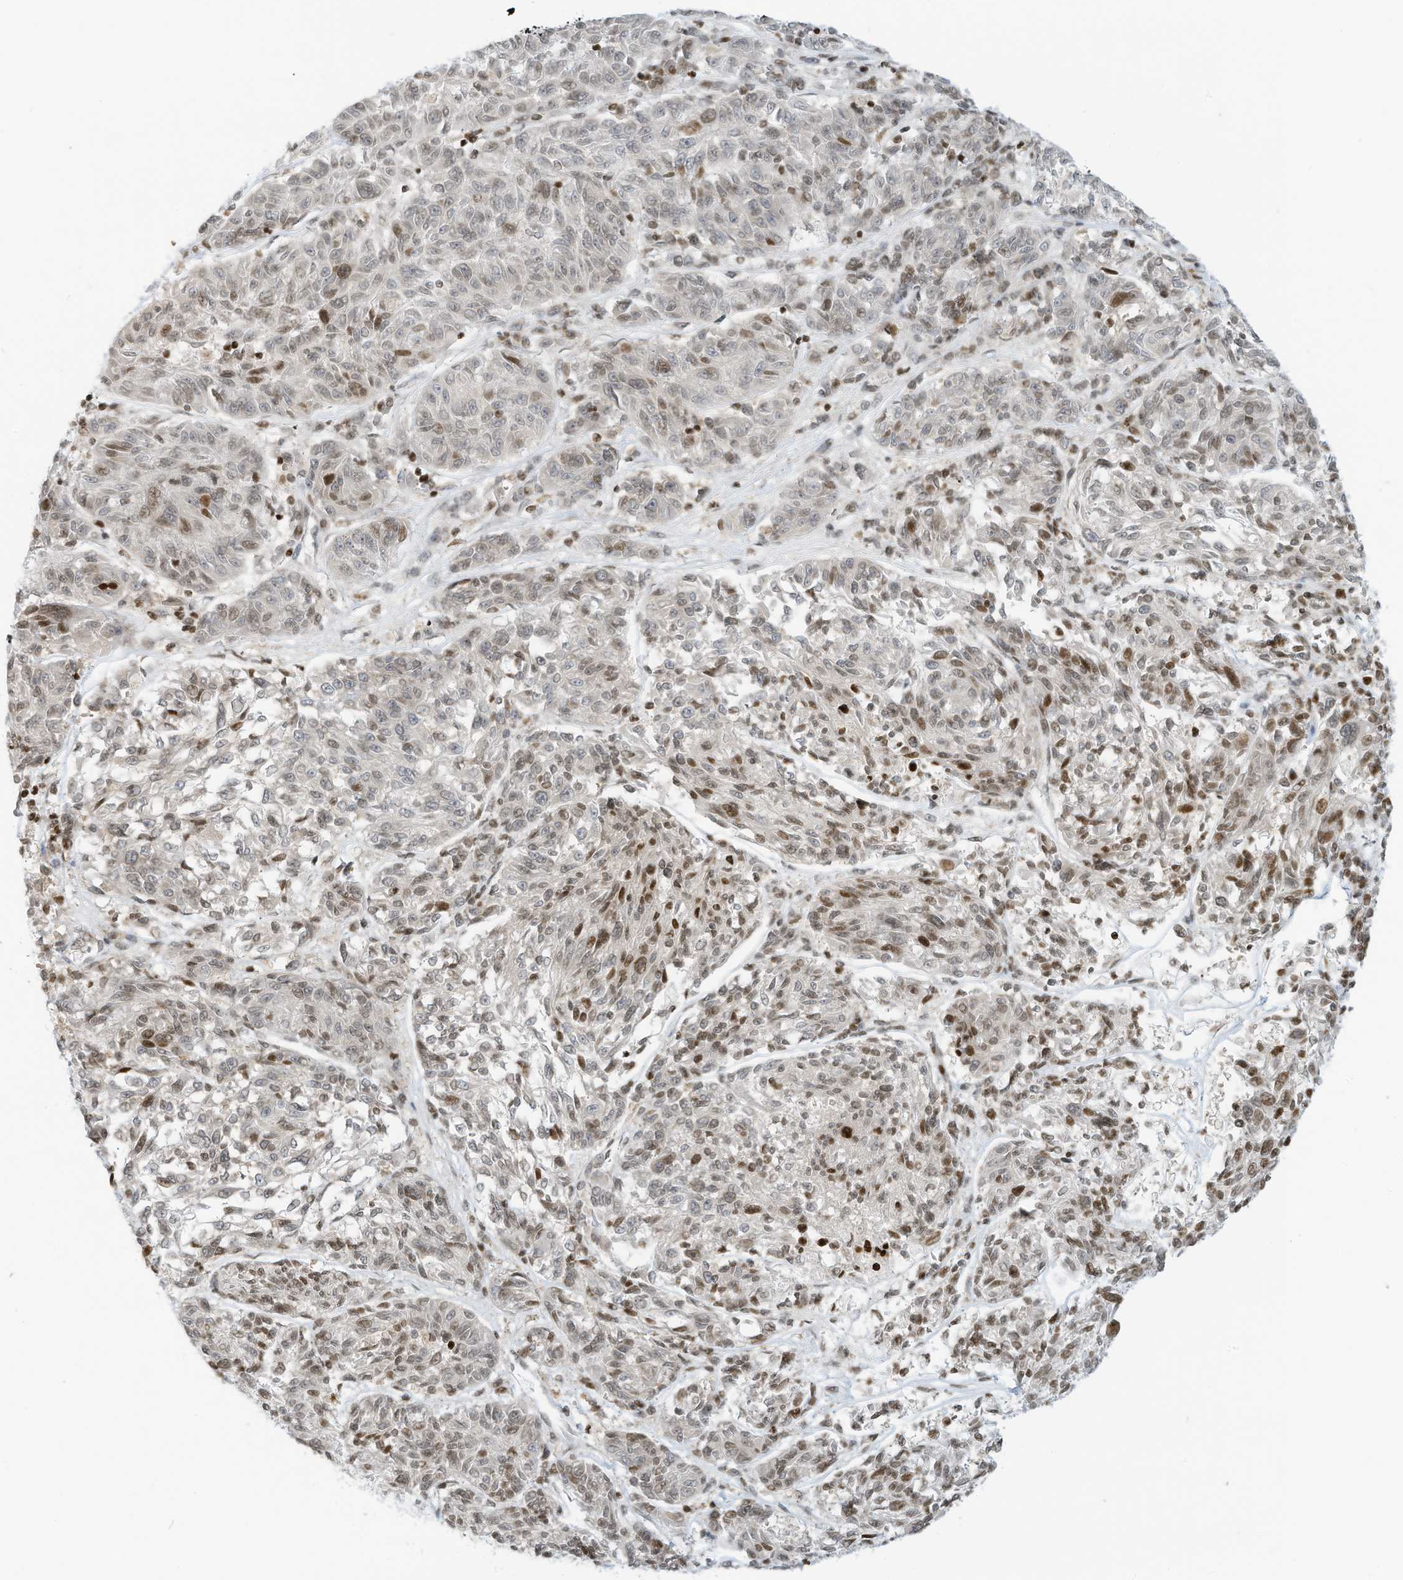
{"staining": {"intensity": "moderate", "quantity": "25%-75%", "location": "nuclear"}, "tissue": "melanoma", "cell_type": "Tumor cells", "image_type": "cancer", "snomed": [{"axis": "morphology", "description": "Malignant melanoma, NOS"}, {"axis": "topography", "description": "Skin"}], "caption": "A brown stain shows moderate nuclear staining of a protein in malignant melanoma tumor cells.", "gene": "ADI1", "patient": {"sex": "male", "age": 53}}